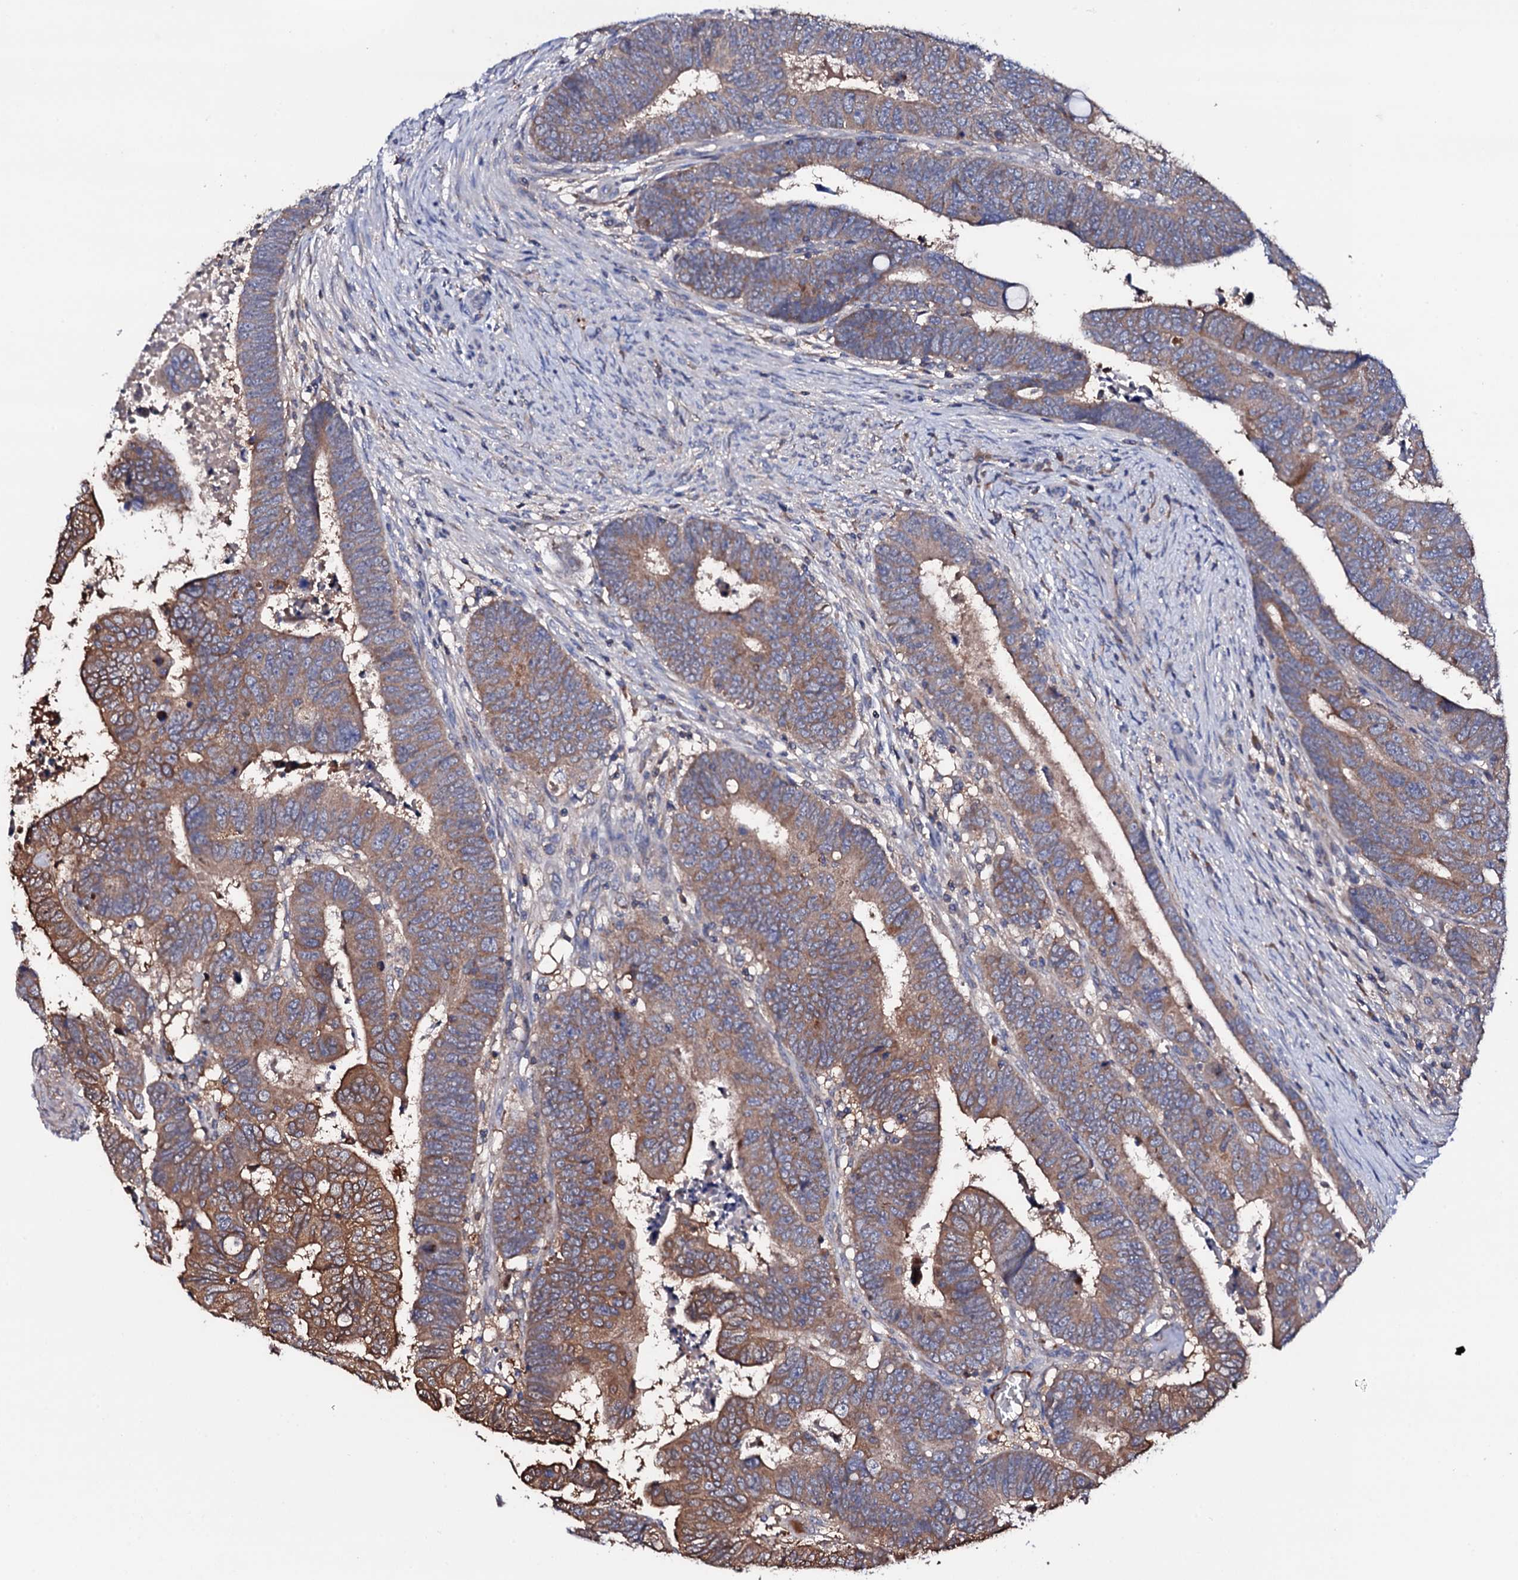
{"staining": {"intensity": "moderate", "quantity": ">75%", "location": "cytoplasmic/membranous"}, "tissue": "colorectal cancer", "cell_type": "Tumor cells", "image_type": "cancer", "snomed": [{"axis": "morphology", "description": "Normal tissue, NOS"}, {"axis": "morphology", "description": "Adenocarcinoma, NOS"}, {"axis": "topography", "description": "Rectum"}], "caption": "An image of human colorectal cancer (adenocarcinoma) stained for a protein demonstrates moderate cytoplasmic/membranous brown staining in tumor cells.", "gene": "TCAF2", "patient": {"sex": "female", "age": 65}}